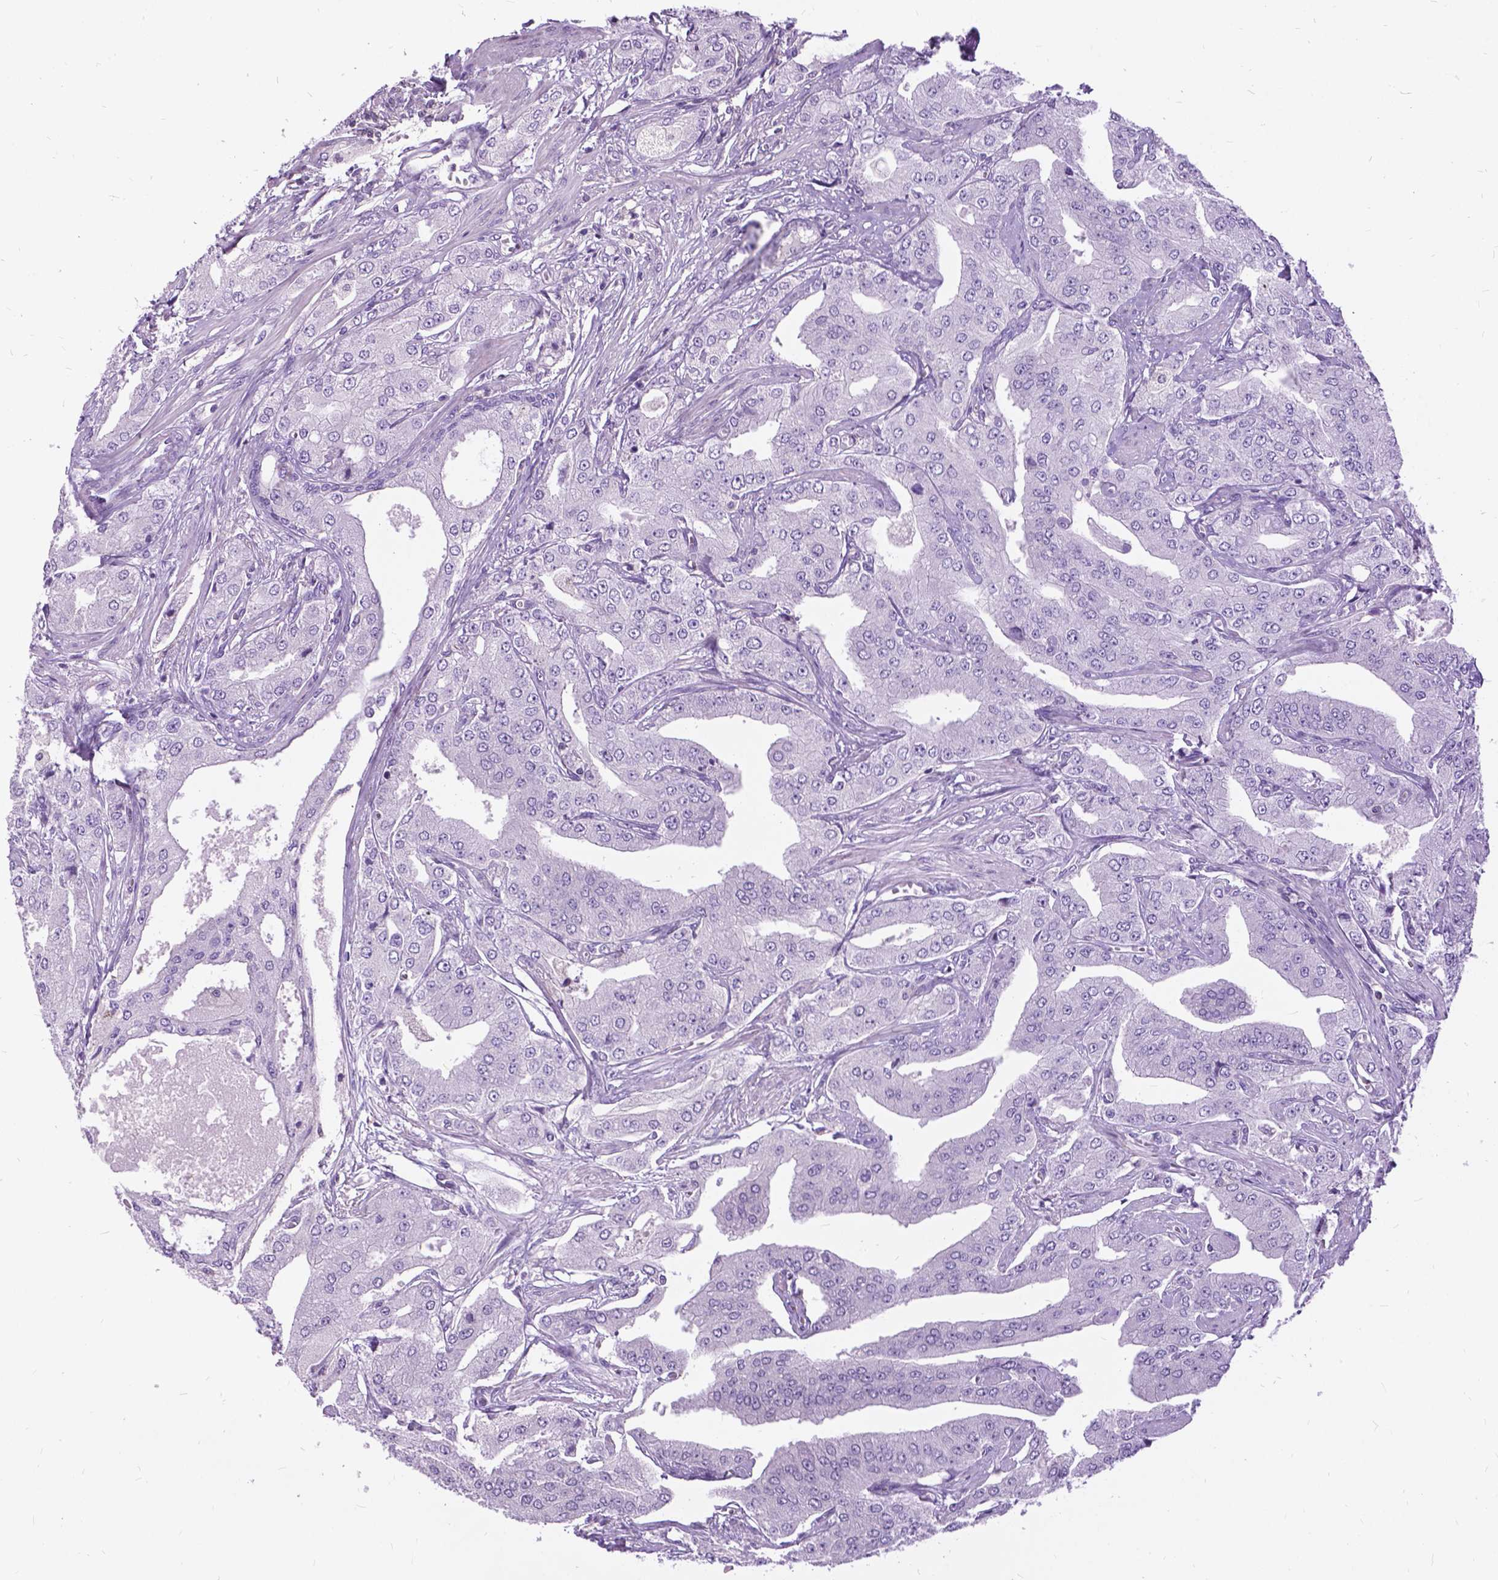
{"staining": {"intensity": "negative", "quantity": "none", "location": "none"}, "tissue": "prostate cancer", "cell_type": "Tumor cells", "image_type": "cancer", "snomed": [{"axis": "morphology", "description": "Adenocarcinoma, Low grade"}, {"axis": "topography", "description": "Prostate"}], "caption": "Tumor cells are negative for protein expression in human low-grade adenocarcinoma (prostate).", "gene": "JAK3", "patient": {"sex": "male", "age": 60}}